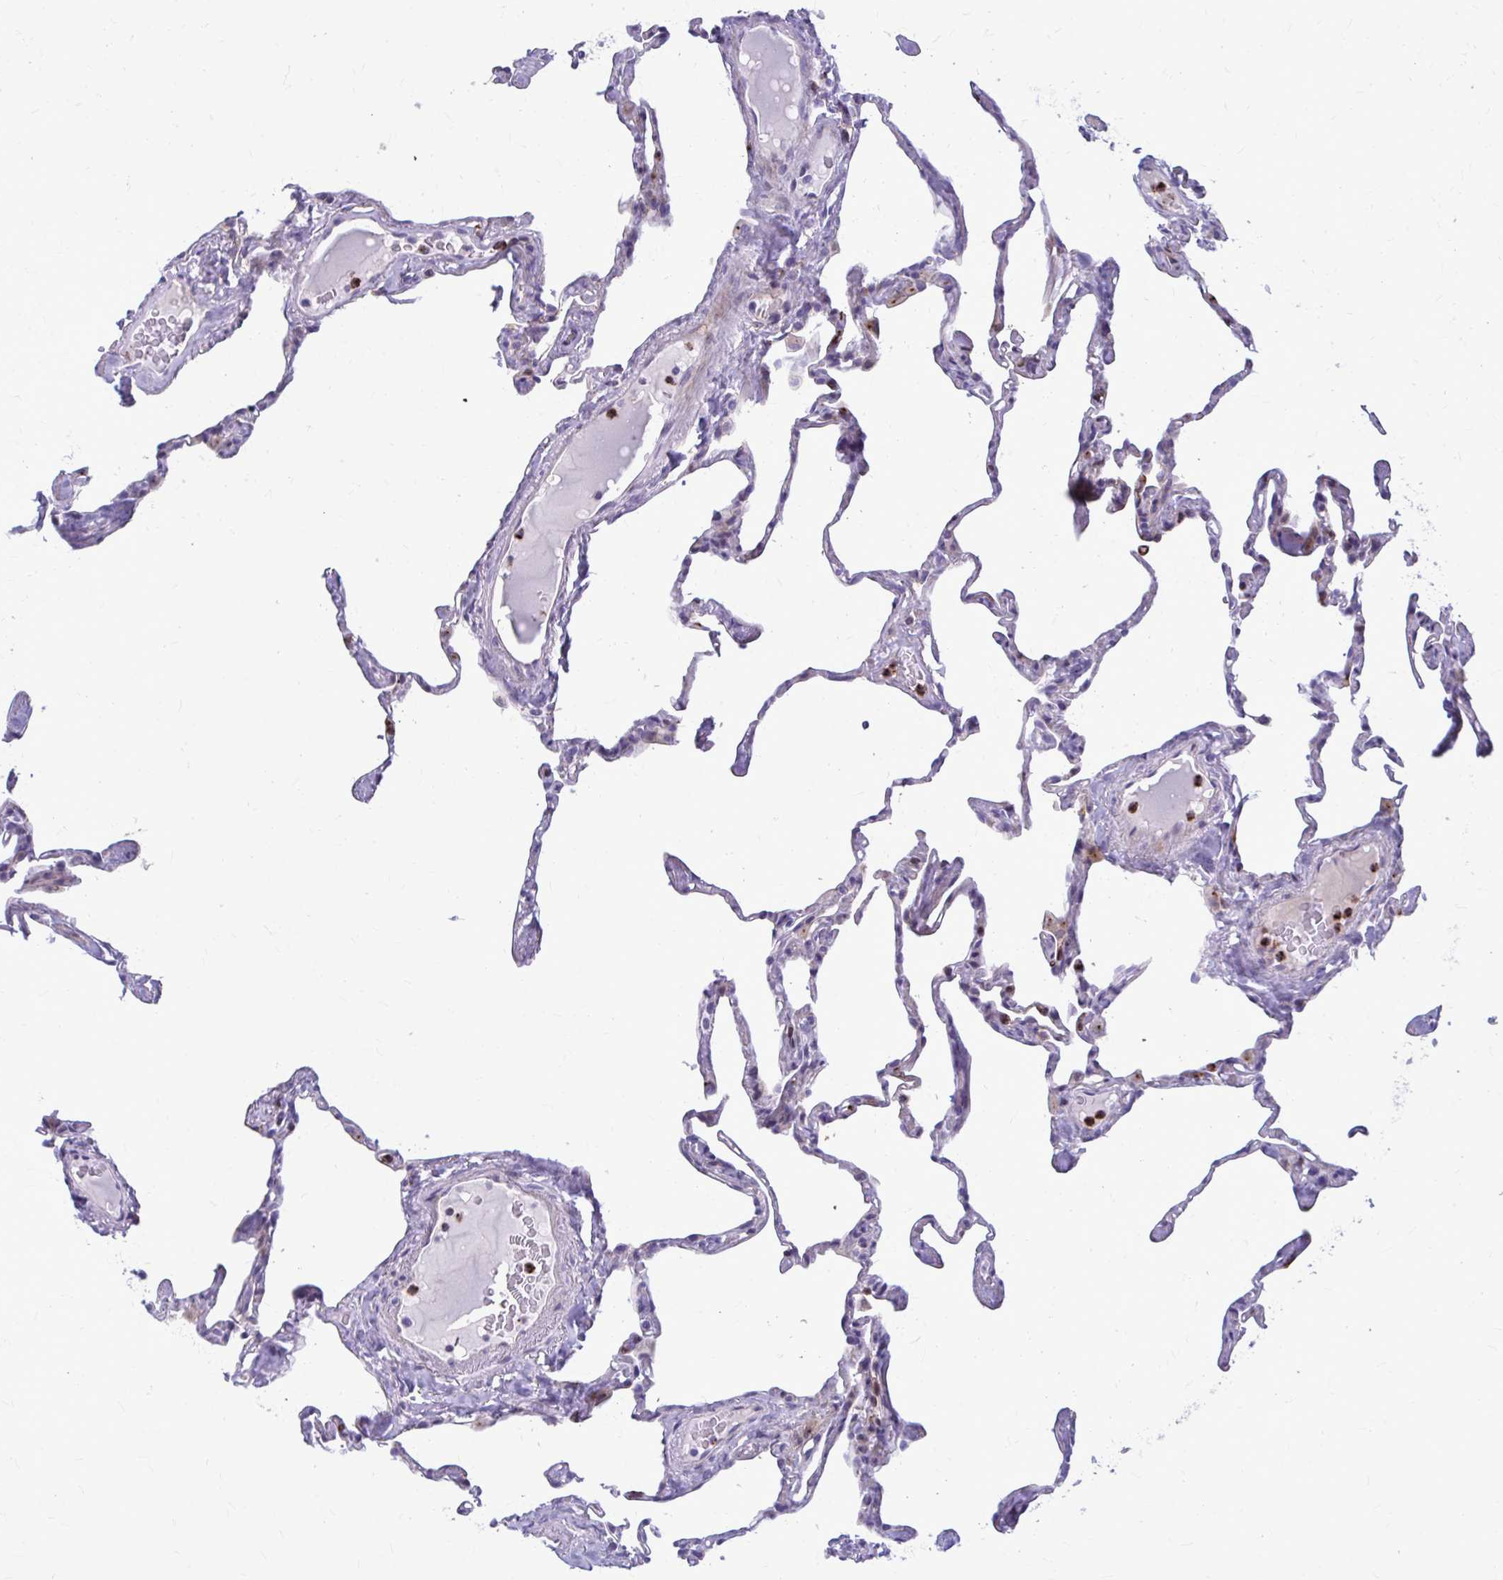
{"staining": {"intensity": "moderate", "quantity": "<25%", "location": "cytoplasmic/membranous"}, "tissue": "lung", "cell_type": "Alveolar cells", "image_type": "normal", "snomed": [{"axis": "morphology", "description": "Normal tissue, NOS"}, {"axis": "topography", "description": "Lung"}], "caption": "A brown stain labels moderate cytoplasmic/membranous staining of a protein in alveolar cells of benign human lung.", "gene": "PEDS1", "patient": {"sex": "male", "age": 65}}